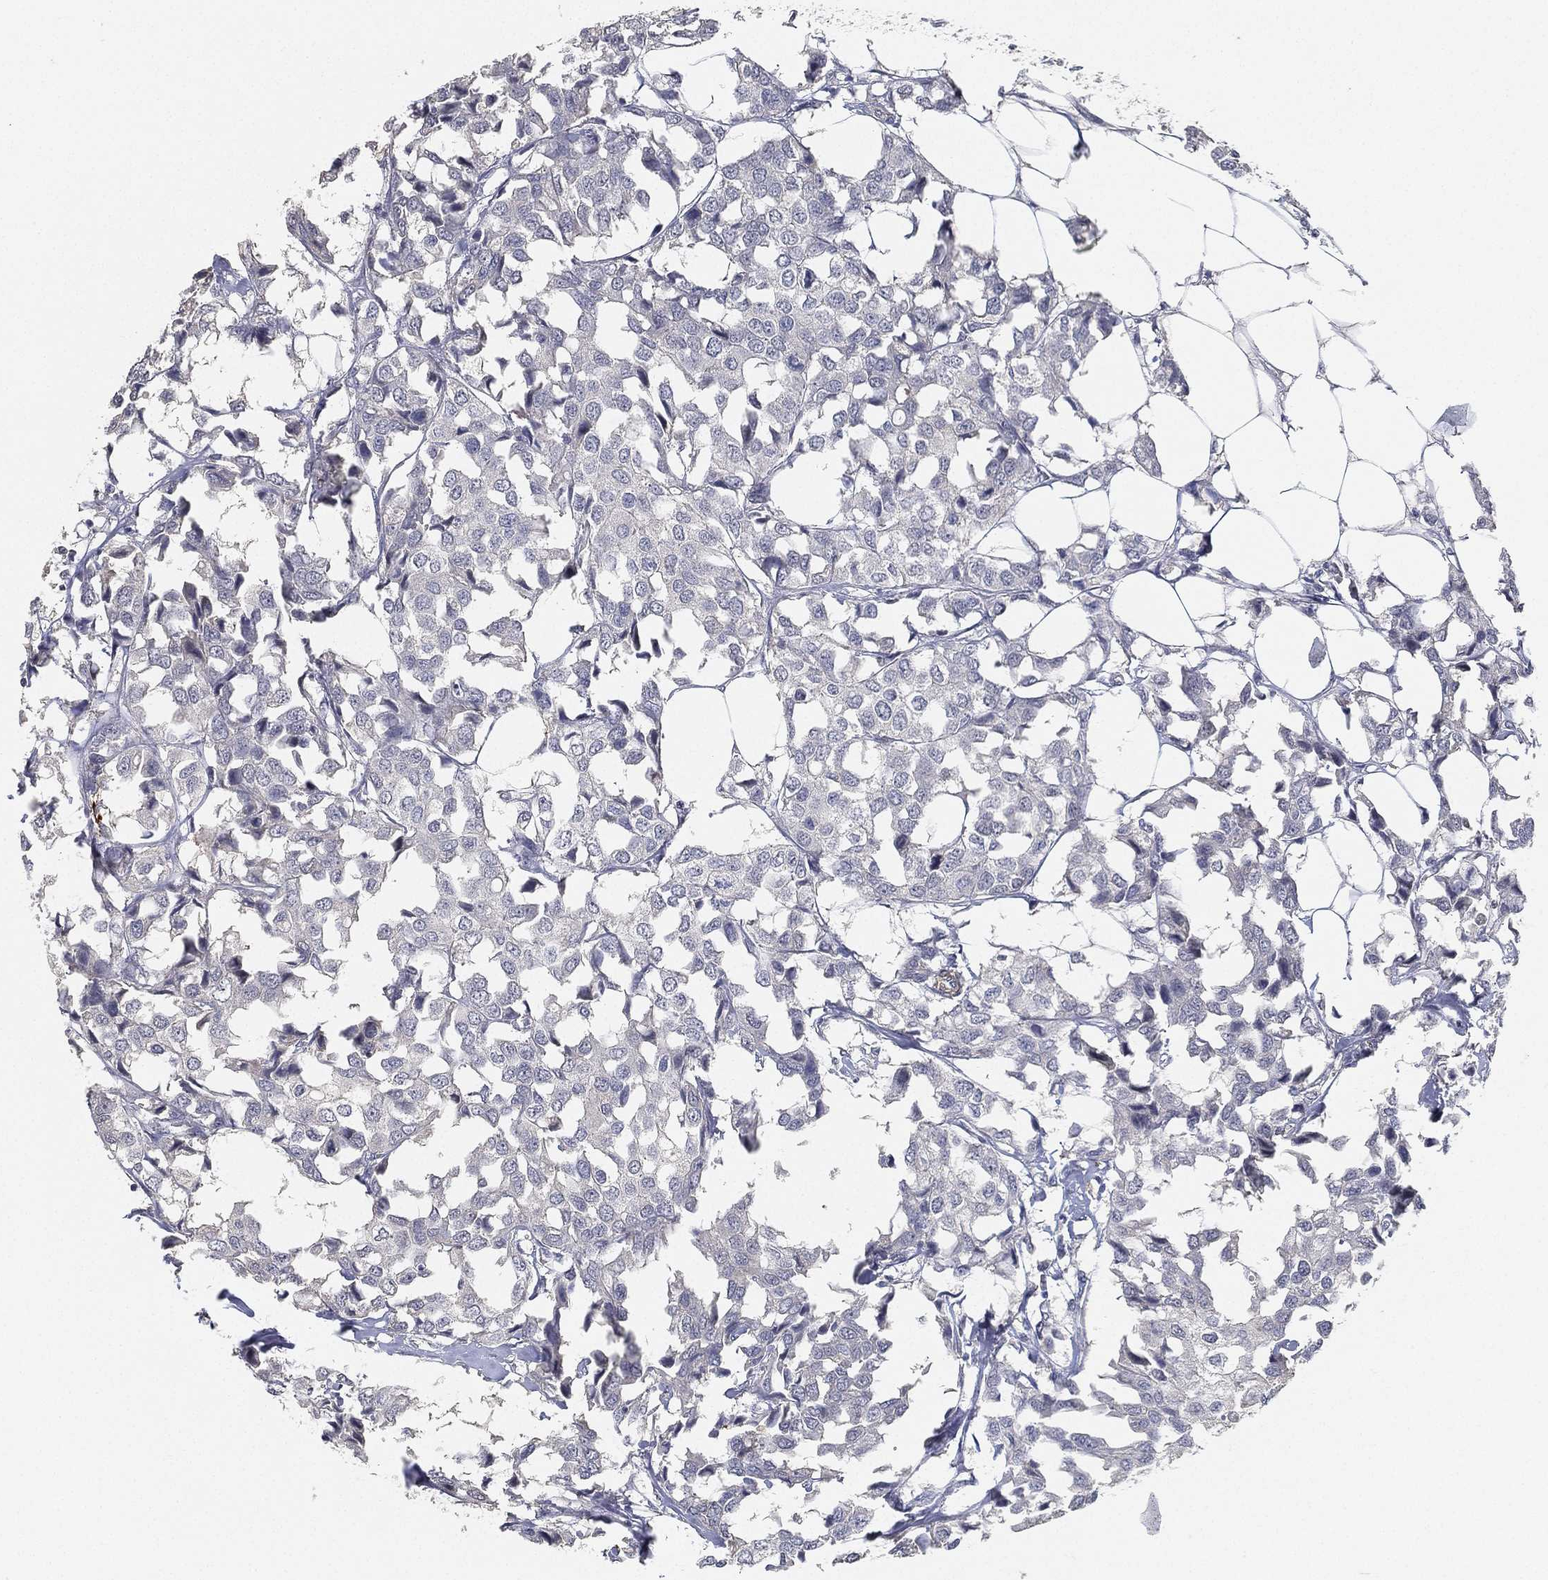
{"staining": {"intensity": "negative", "quantity": "none", "location": "none"}, "tissue": "breast cancer", "cell_type": "Tumor cells", "image_type": "cancer", "snomed": [{"axis": "morphology", "description": "Duct carcinoma"}, {"axis": "topography", "description": "Breast"}], "caption": "Immunohistochemistry photomicrograph of neoplastic tissue: human breast cancer stained with DAB (3,3'-diaminobenzidine) exhibits no significant protein staining in tumor cells.", "gene": "GPR61", "patient": {"sex": "female", "age": 80}}